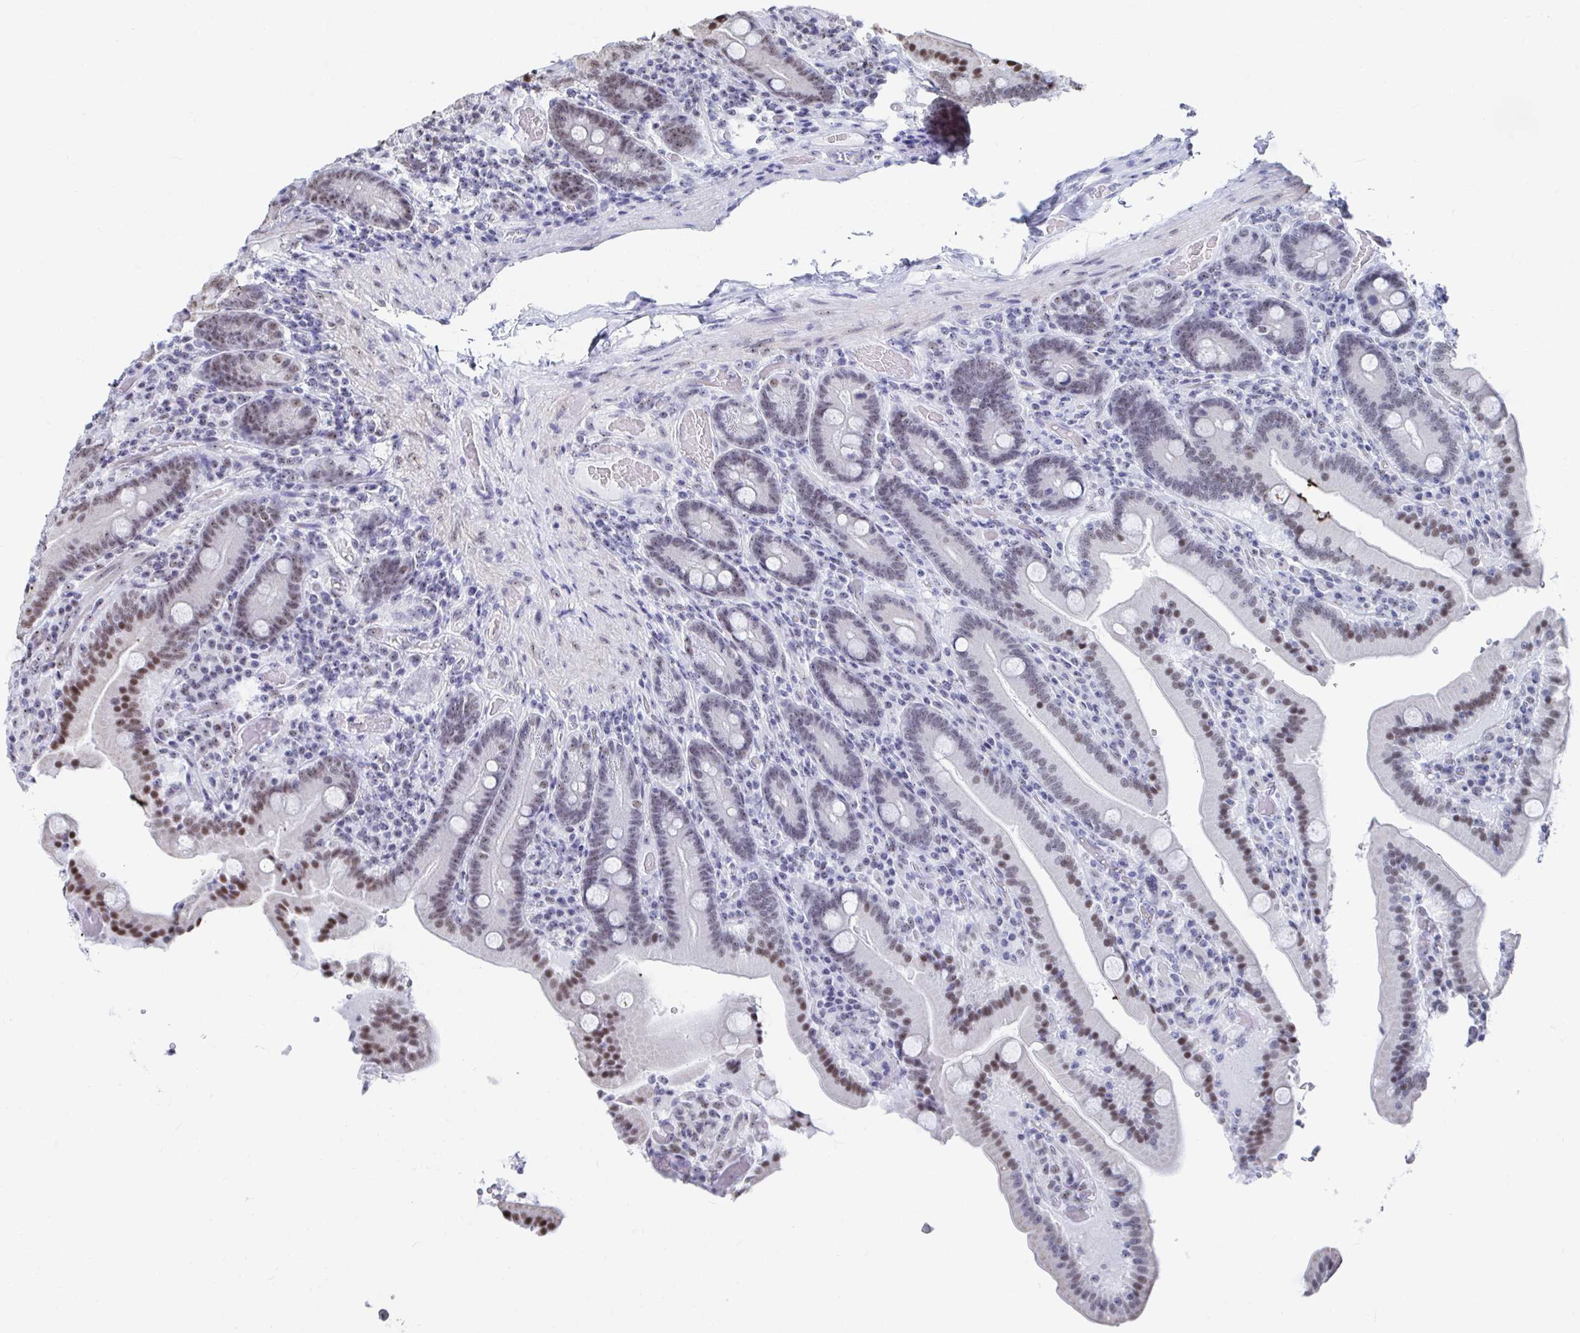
{"staining": {"intensity": "moderate", "quantity": "<25%", "location": "nuclear"}, "tissue": "duodenum", "cell_type": "Glandular cells", "image_type": "normal", "snomed": [{"axis": "morphology", "description": "Normal tissue, NOS"}, {"axis": "topography", "description": "Duodenum"}], "caption": "High-magnification brightfield microscopy of unremarkable duodenum stained with DAB (brown) and counterstained with hematoxylin (blue). glandular cells exhibit moderate nuclear staining is appreciated in about<25% of cells. (DAB (3,3'-diaminobenzidine) = brown stain, brightfield microscopy at high magnification).", "gene": "SIRT7", "patient": {"sex": "female", "age": 62}}